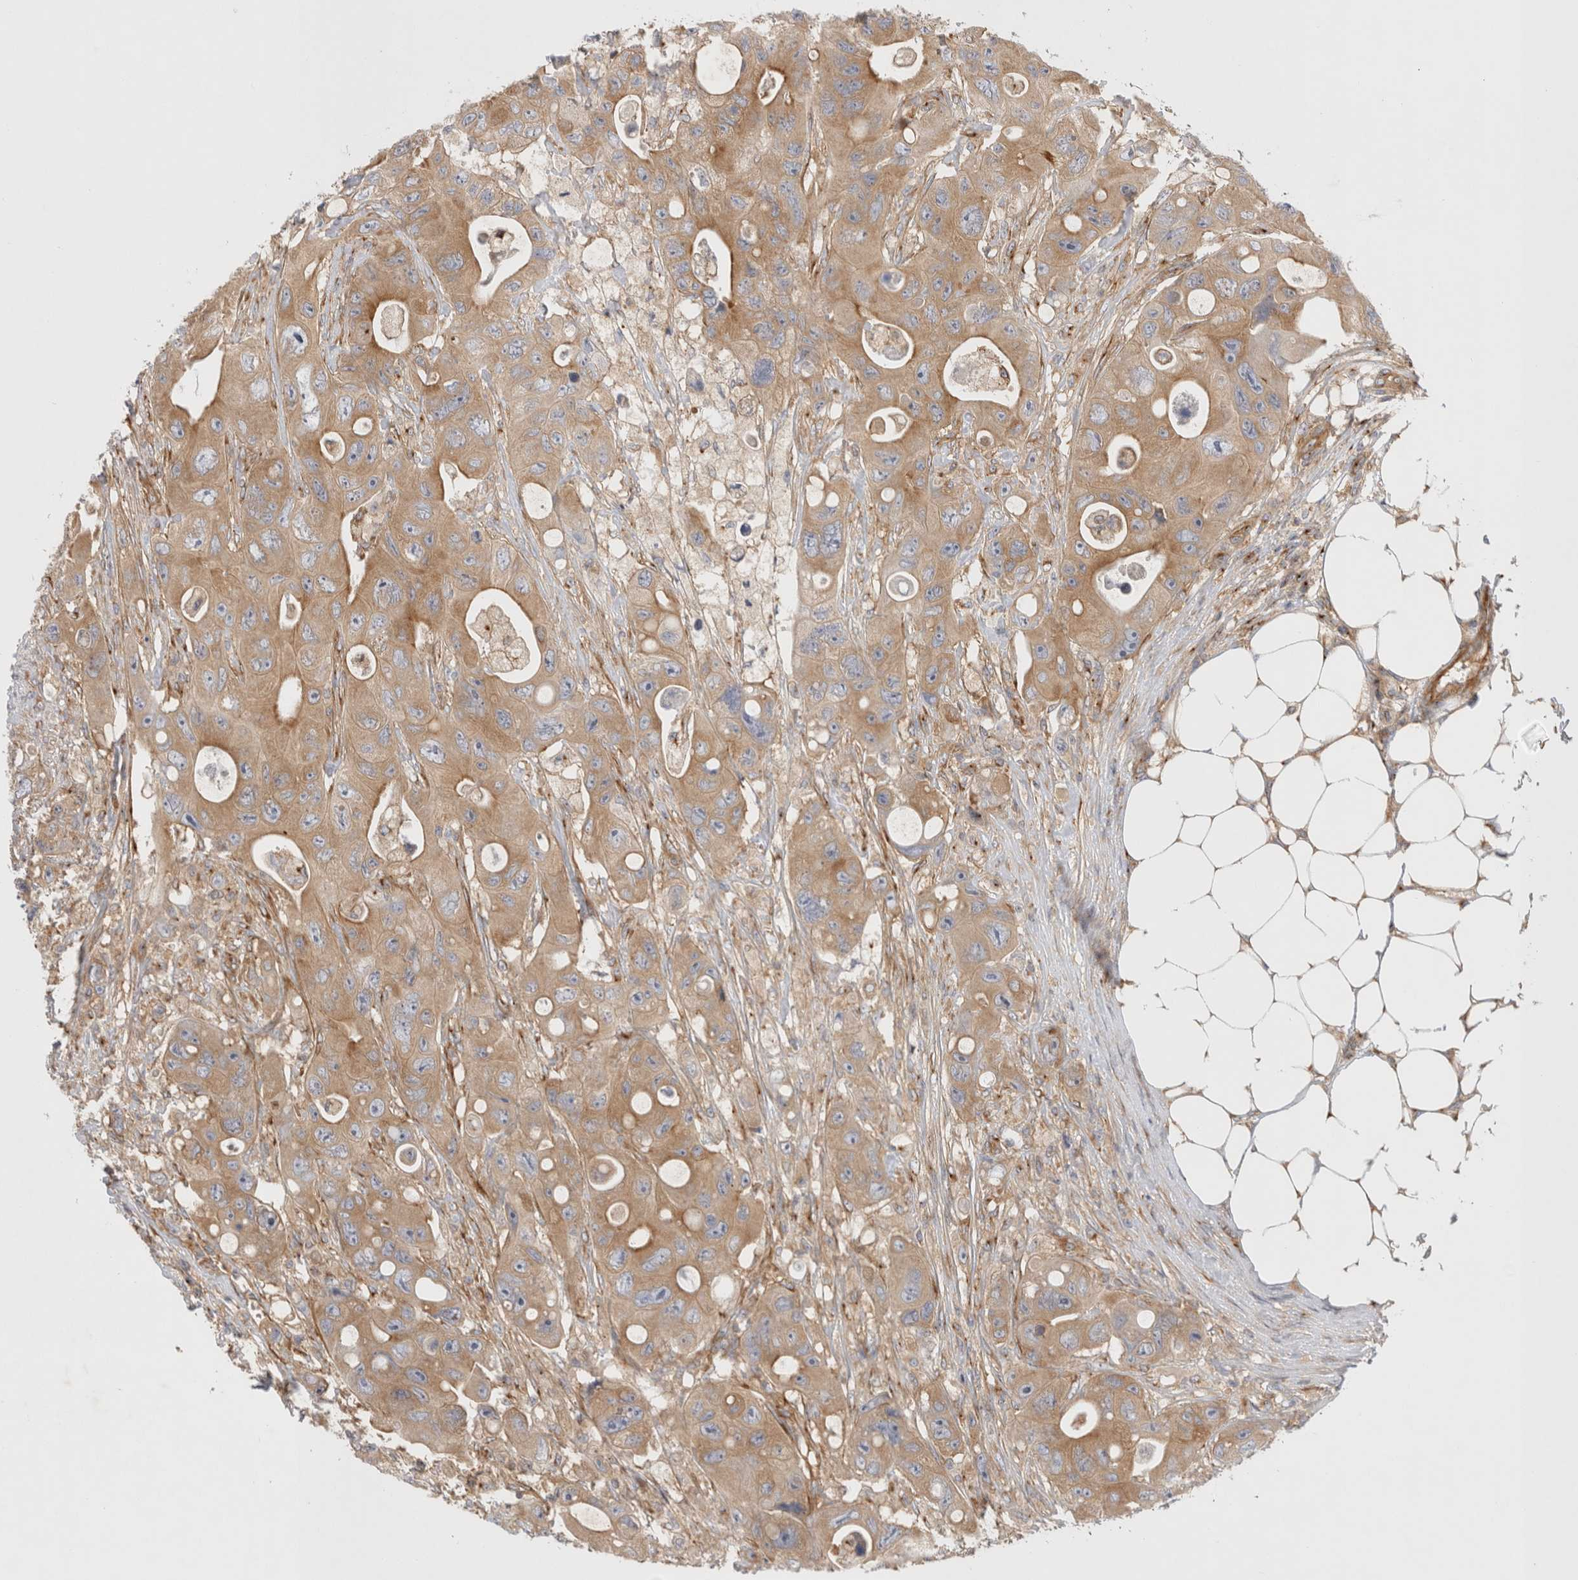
{"staining": {"intensity": "moderate", "quantity": ">75%", "location": "cytoplasmic/membranous"}, "tissue": "colorectal cancer", "cell_type": "Tumor cells", "image_type": "cancer", "snomed": [{"axis": "morphology", "description": "Adenocarcinoma, NOS"}, {"axis": "topography", "description": "Colon"}], "caption": "An immunohistochemistry photomicrograph of tumor tissue is shown. Protein staining in brown highlights moderate cytoplasmic/membranous positivity in colorectal cancer within tumor cells. Immunohistochemistry stains the protein in brown and the nuclei are stained blue.", "gene": "GPR150", "patient": {"sex": "female", "age": 46}}